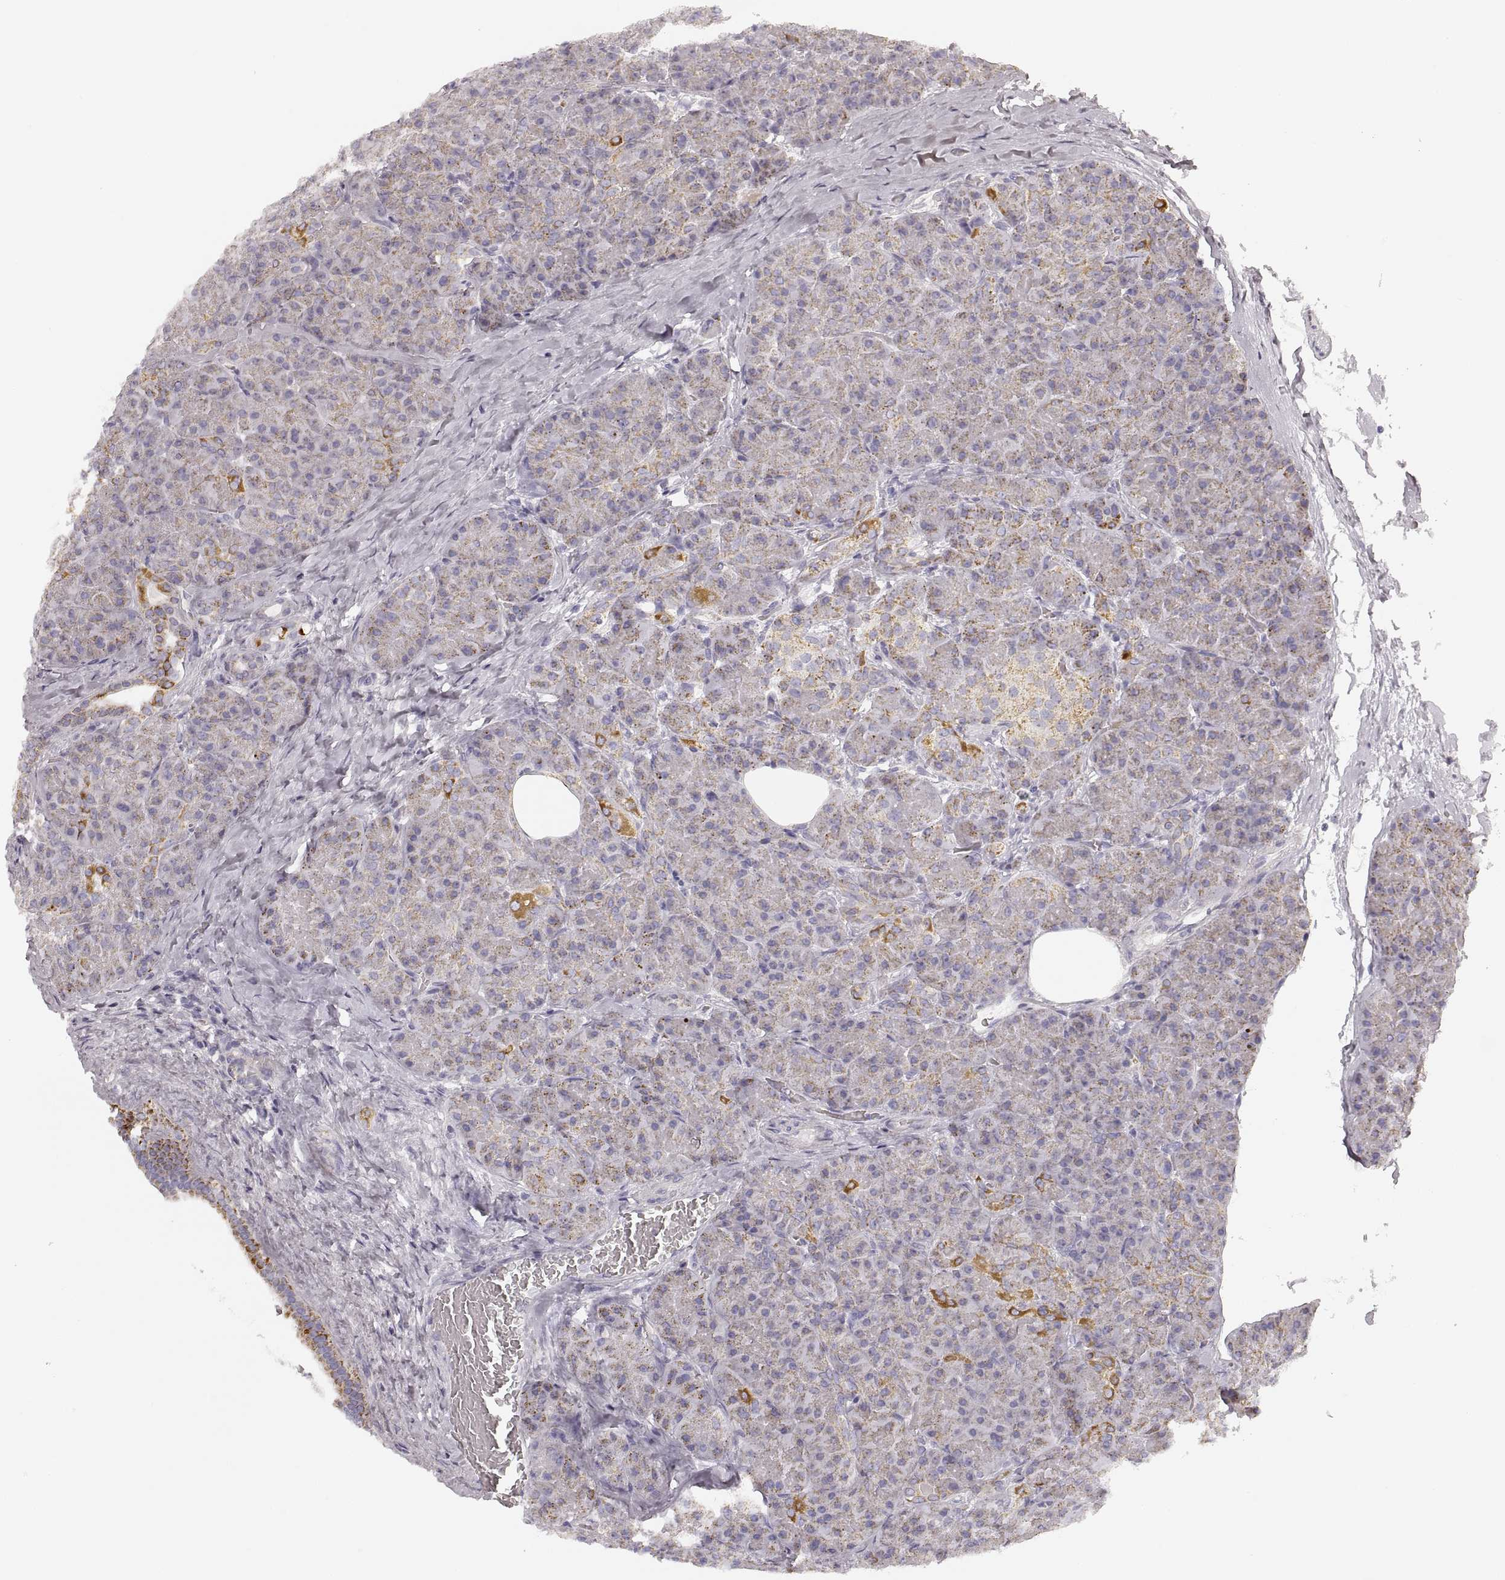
{"staining": {"intensity": "moderate", "quantity": "<25%", "location": "cytoplasmic/membranous"}, "tissue": "pancreas", "cell_type": "Exocrine glandular cells", "image_type": "normal", "snomed": [{"axis": "morphology", "description": "Normal tissue, NOS"}, {"axis": "topography", "description": "Pancreas"}], "caption": "Exocrine glandular cells reveal low levels of moderate cytoplasmic/membranous positivity in about <25% of cells in benign pancreas.", "gene": "RDH13", "patient": {"sex": "male", "age": 57}}